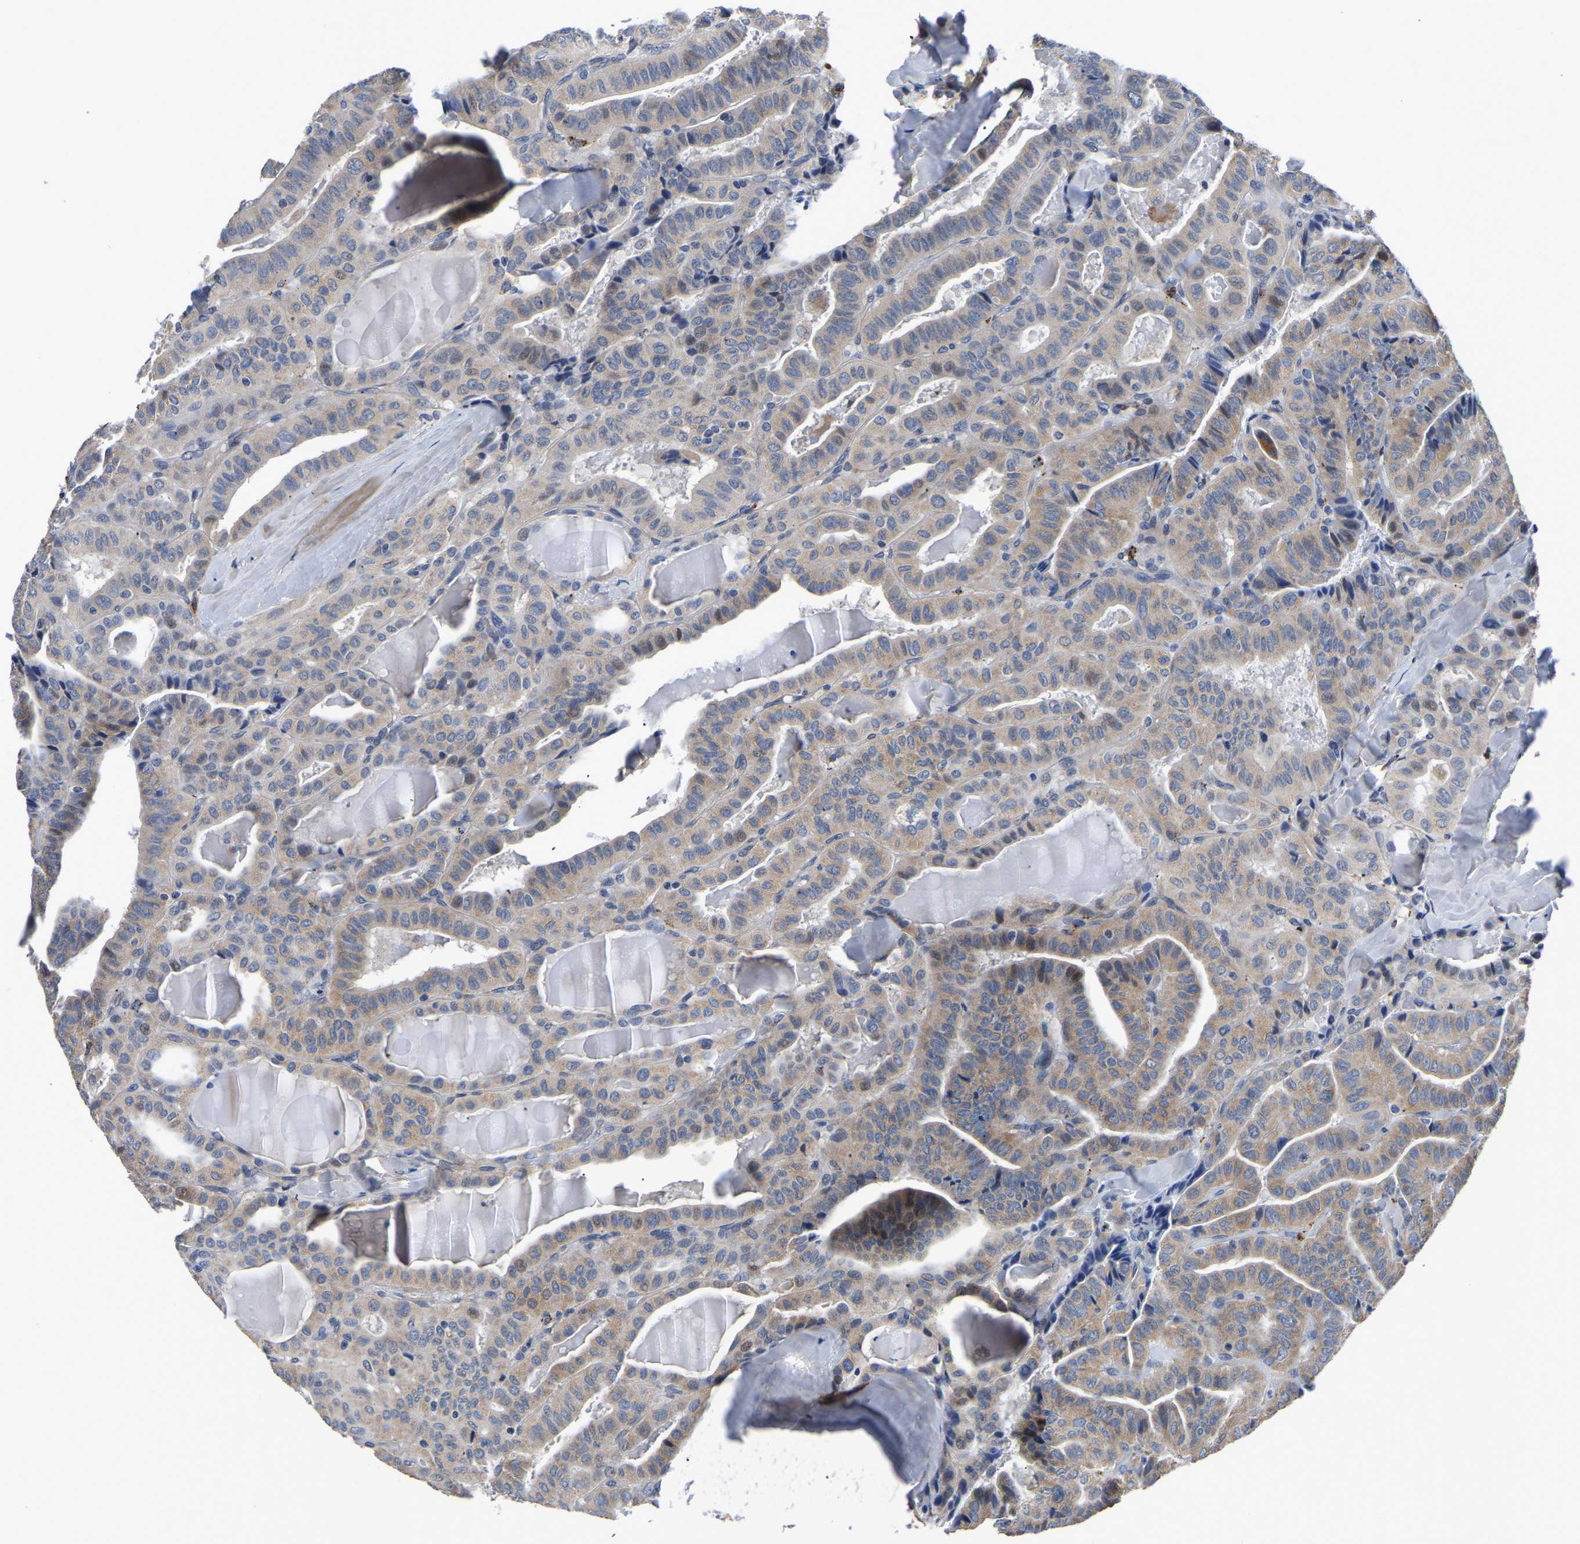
{"staining": {"intensity": "weak", "quantity": ">75%", "location": "cytoplasmic/membranous"}, "tissue": "thyroid cancer", "cell_type": "Tumor cells", "image_type": "cancer", "snomed": [{"axis": "morphology", "description": "Papillary adenocarcinoma, NOS"}, {"axis": "topography", "description": "Thyroid gland"}], "caption": "Thyroid cancer (papillary adenocarcinoma) tissue shows weak cytoplasmic/membranous expression in approximately >75% of tumor cells, visualized by immunohistochemistry.", "gene": "PDLIM7", "patient": {"sex": "male", "age": 77}}